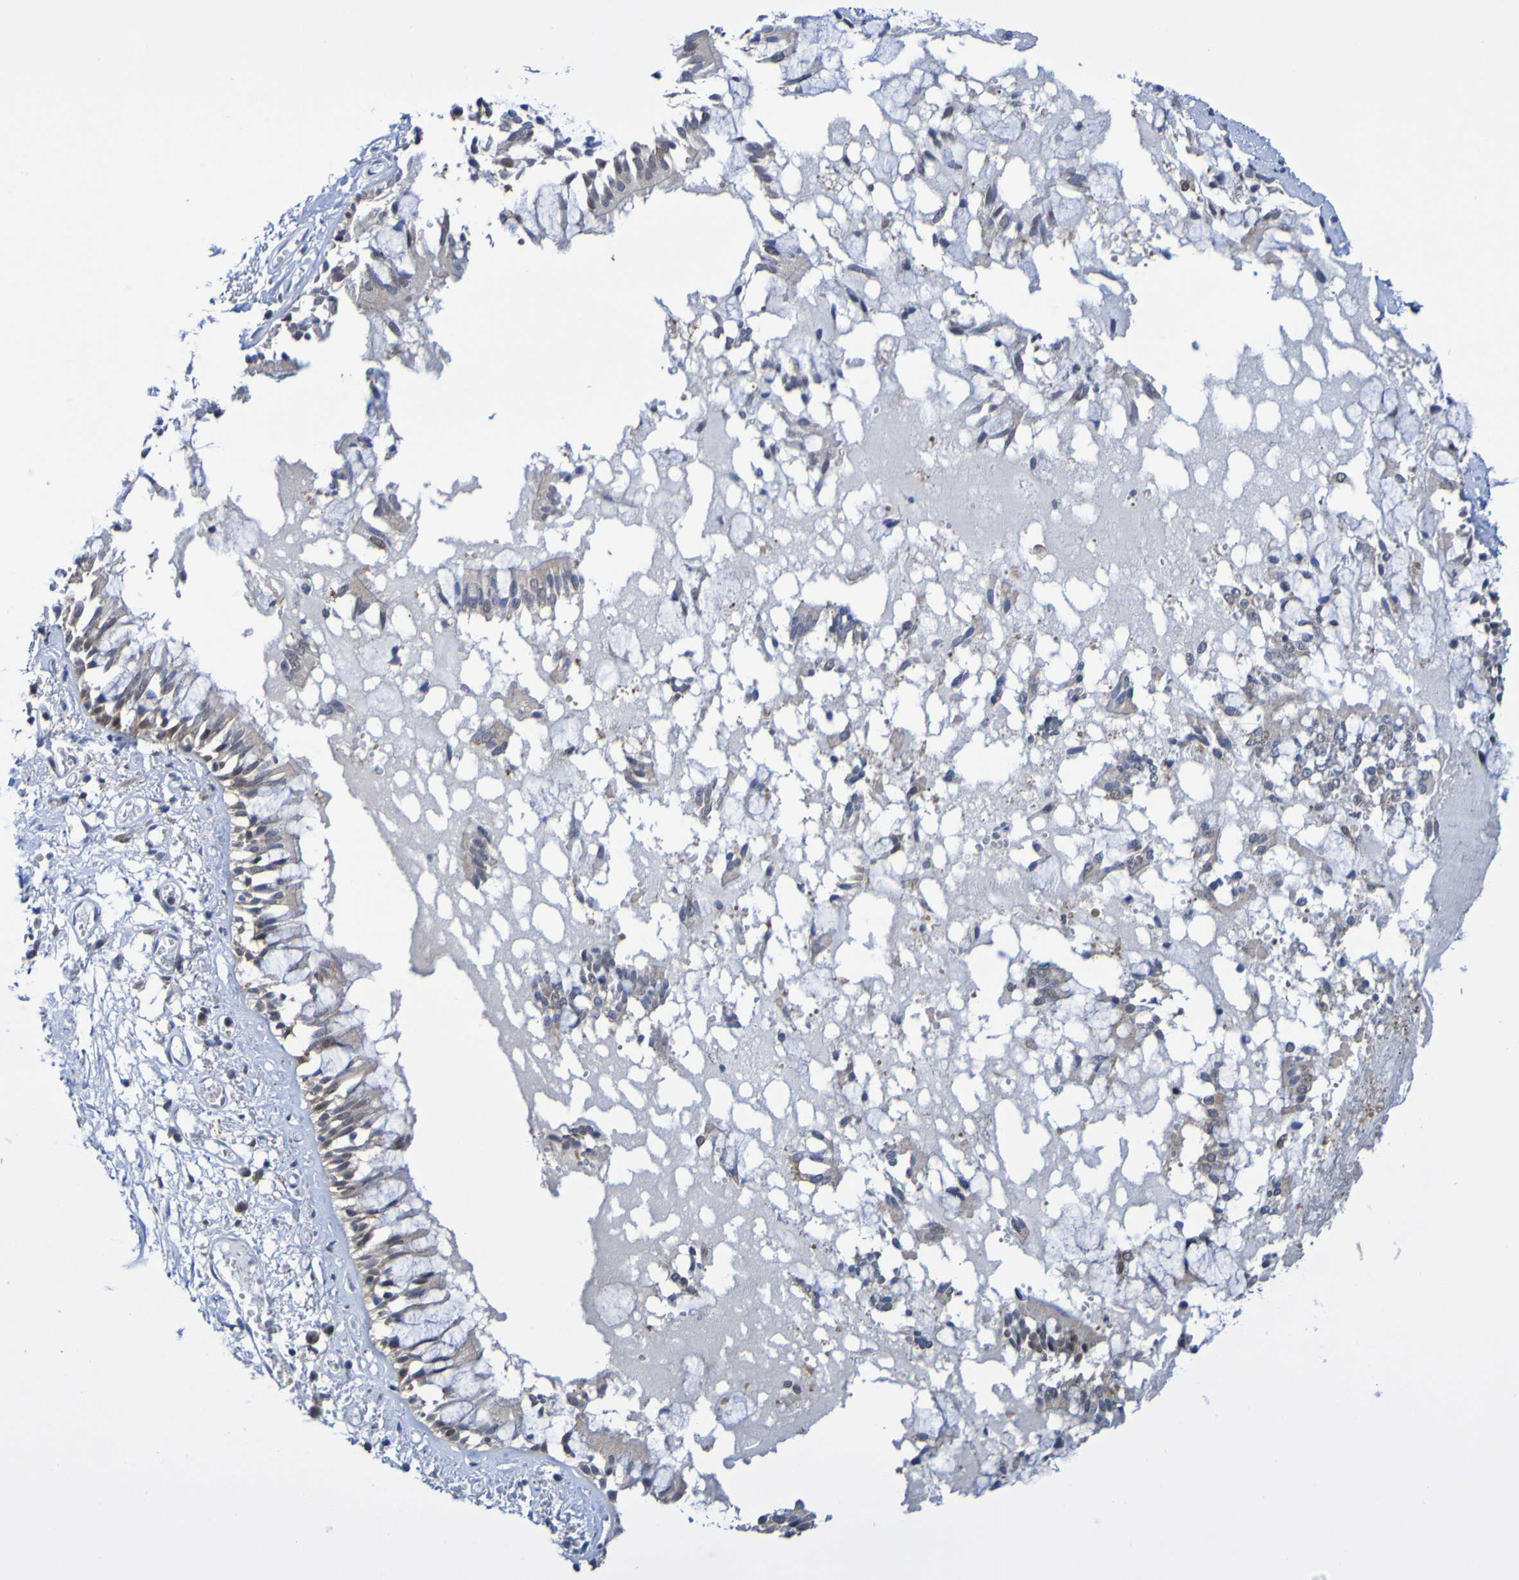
{"staining": {"intensity": "strong", "quantity": ">75%", "location": "cytoplasmic/membranous"}, "tissue": "bronchus", "cell_type": "Respiratory epithelial cells", "image_type": "normal", "snomed": [{"axis": "morphology", "description": "Normal tissue, NOS"}, {"axis": "morphology", "description": "Inflammation, NOS"}, {"axis": "topography", "description": "Cartilage tissue"}, {"axis": "topography", "description": "Lung"}], "caption": "Unremarkable bronchus demonstrates strong cytoplasmic/membranous expression in approximately >75% of respiratory epithelial cells, visualized by immunohistochemistry.", "gene": "ATIC", "patient": {"sex": "male", "age": 71}}